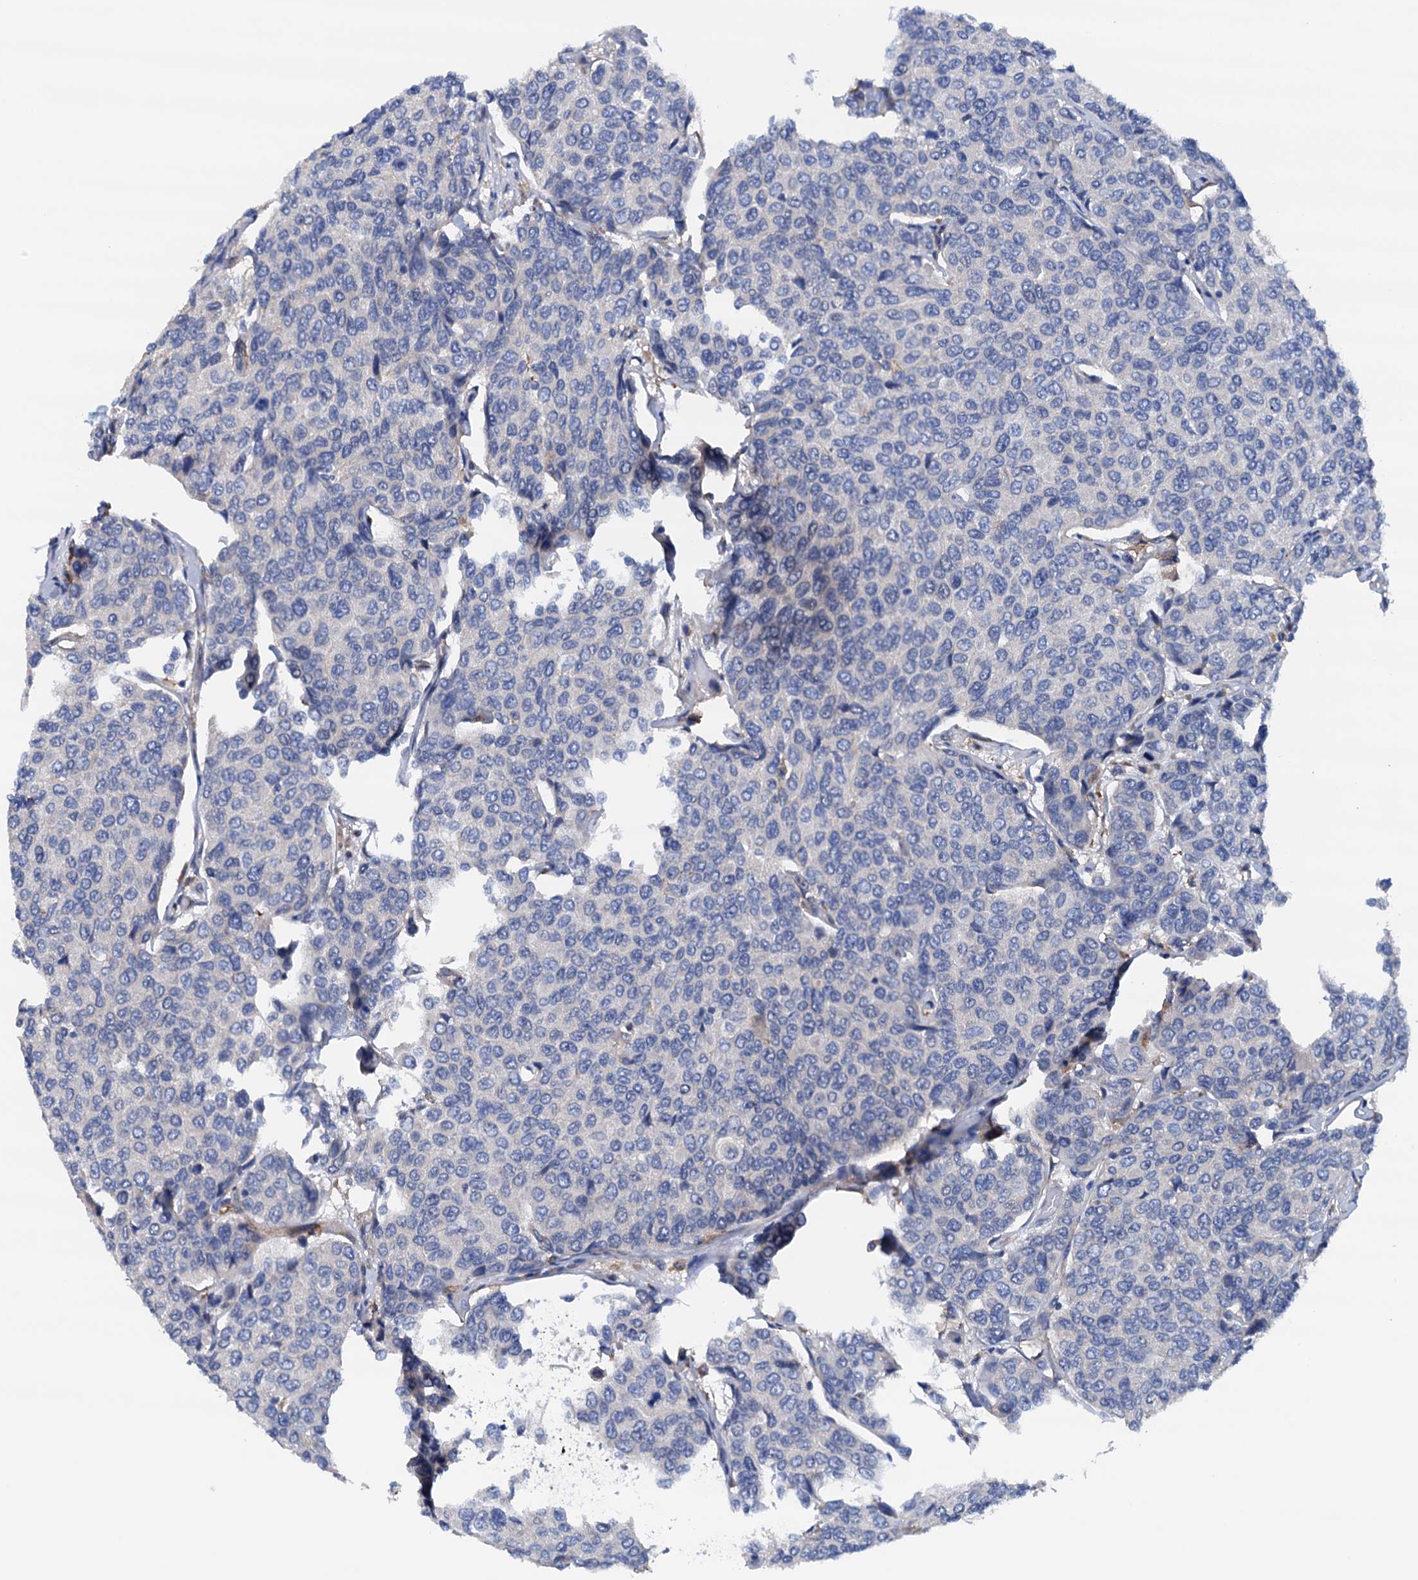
{"staining": {"intensity": "negative", "quantity": "none", "location": "none"}, "tissue": "breast cancer", "cell_type": "Tumor cells", "image_type": "cancer", "snomed": [{"axis": "morphology", "description": "Duct carcinoma"}, {"axis": "topography", "description": "Breast"}], "caption": "Breast cancer (intraductal carcinoma) was stained to show a protein in brown. There is no significant staining in tumor cells.", "gene": "RASSF9", "patient": {"sex": "female", "age": 55}}